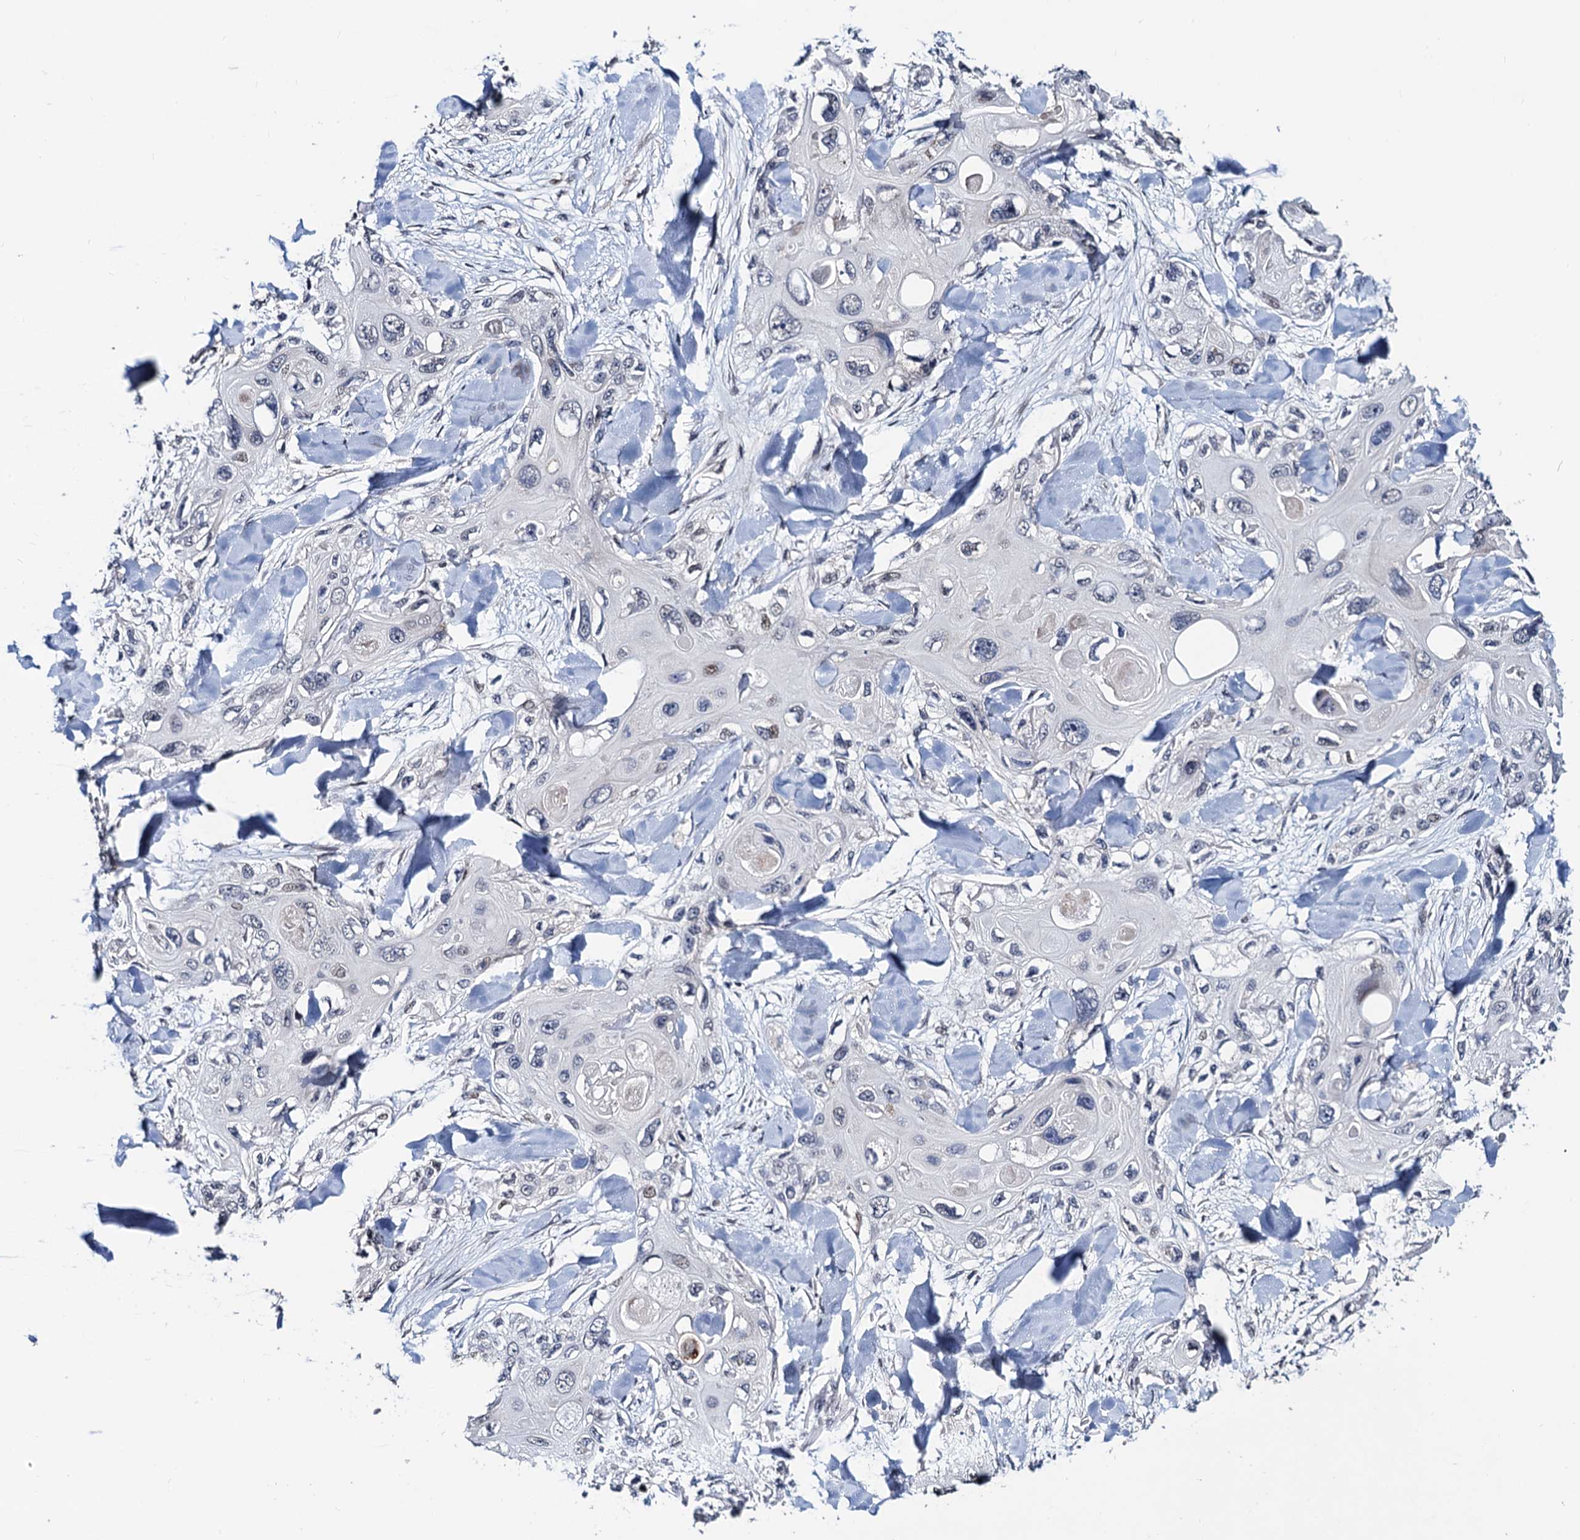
{"staining": {"intensity": "weak", "quantity": "<25%", "location": "nuclear"}, "tissue": "skin cancer", "cell_type": "Tumor cells", "image_type": "cancer", "snomed": [{"axis": "morphology", "description": "Normal tissue, NOS"}, {"axis": "morphology", "description": "Squamous cell carcinoma, NOS"}, {"axis": "topography", "description": "Skin"}], "caption": "Immunohistochemical staining of skin squamous cell carcinoma demonstrates no significant expression in tumor cells. (Stains: DAB (3,3'-diaminobenzidine) IHC with hematoxylin counter stain, Microscopy: brightfield microscopy at high magnification).", "gene": "FAM222A", "patient": {"sex": "male", "age": 72}}